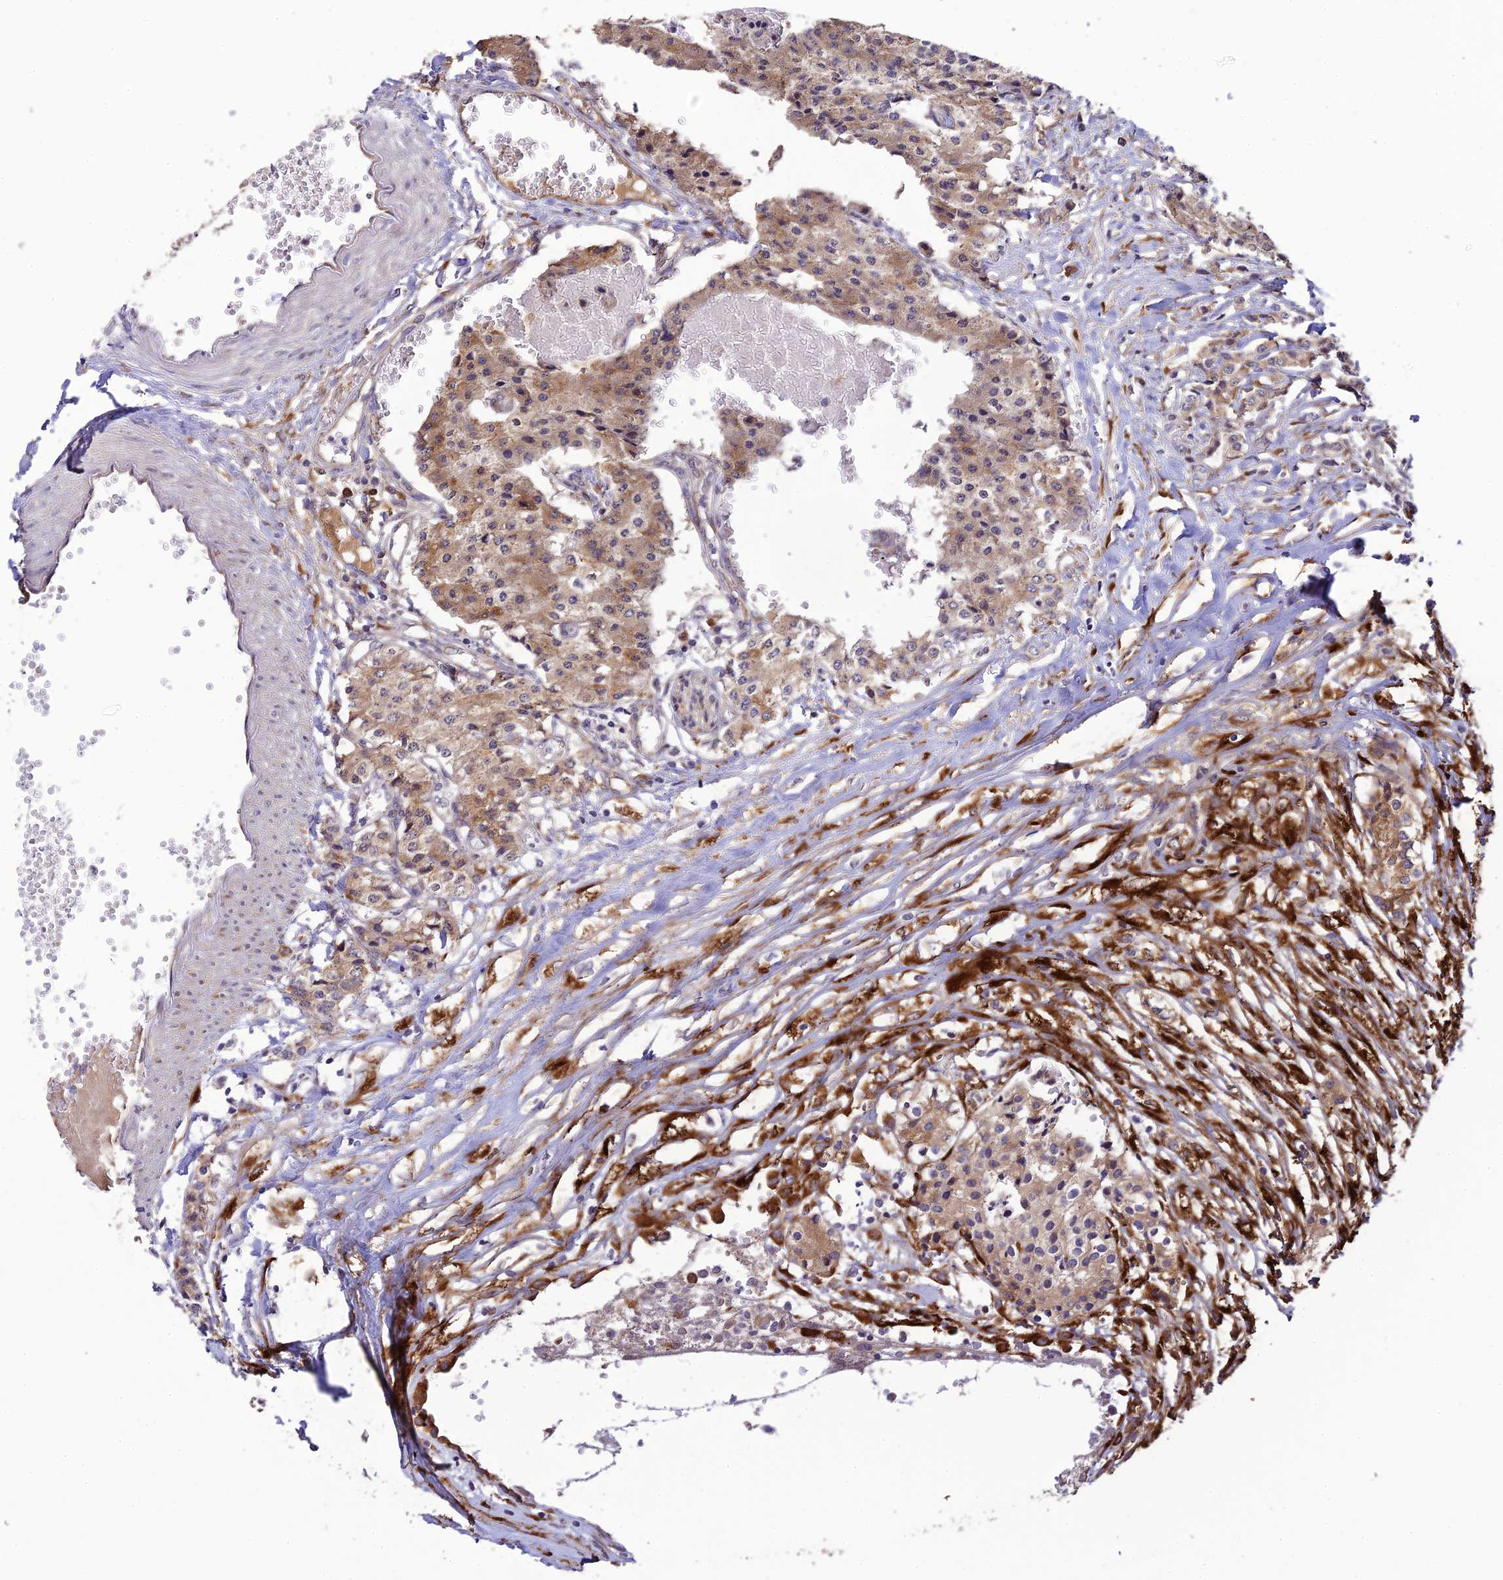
{"staining": {"intensity": "weak", "quantity": "25%-75%", "location": "cytoplasmic/membranous"}, "tissue": "carcinoid", "cell_type": "Tumor cells", "image_type": "cancer", "snomed": [{"axis": "morphology", "description": "Carcinoid, malignant, NOS"}, {"axis": "topography", "description": "Colon"}], "caption": "There is low levels of weak cytoplasmic/membranous positivity in tumor cells of carcinoid, as demonstrated by immunohistochemical staining (brown color).", "gene": "P3H3", "patient": {"sex": "female", "age": 52}}